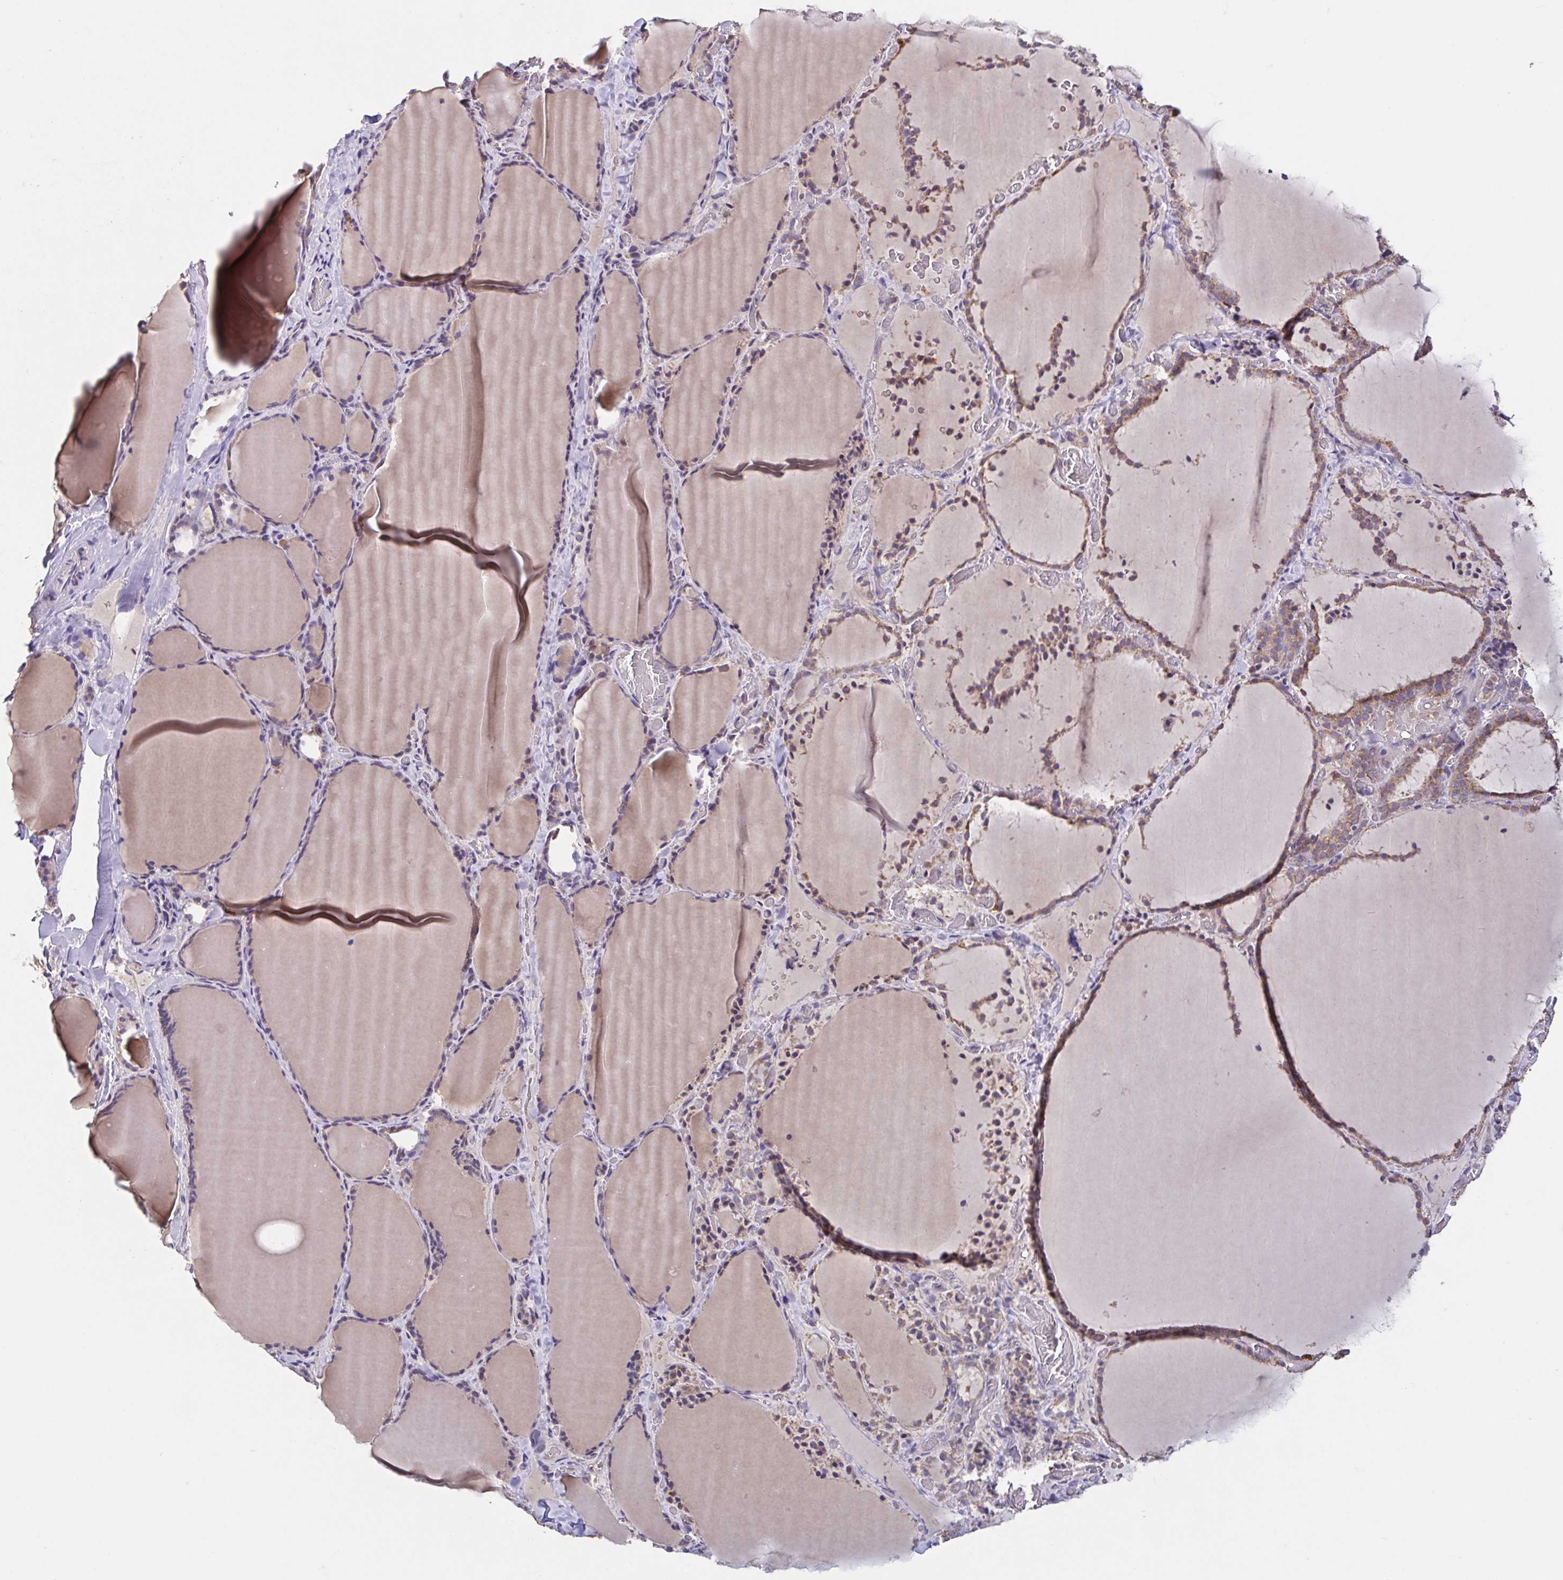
{"staining": {"intensity": "moderate", "quantity": "25%-75%", "location": "cytoplasmic/membranous"}, "tissue": "thyroid gland", "cell_type": "Glandular cells", "image_type": "normal", "snomed": [{"axis": "morphology", "description": "Normal tissue, NOS"}, {"axis": "topography", "description": "Thyroid gland"}], "caption": "Moderate cytoplasmic/membranous staining for a protein is present in approximately 25%-75% of glandular cells of normal thyroid gland using IHC.", "gene": "DIP2B", "patient": {"sex": "female", "age": 22}}